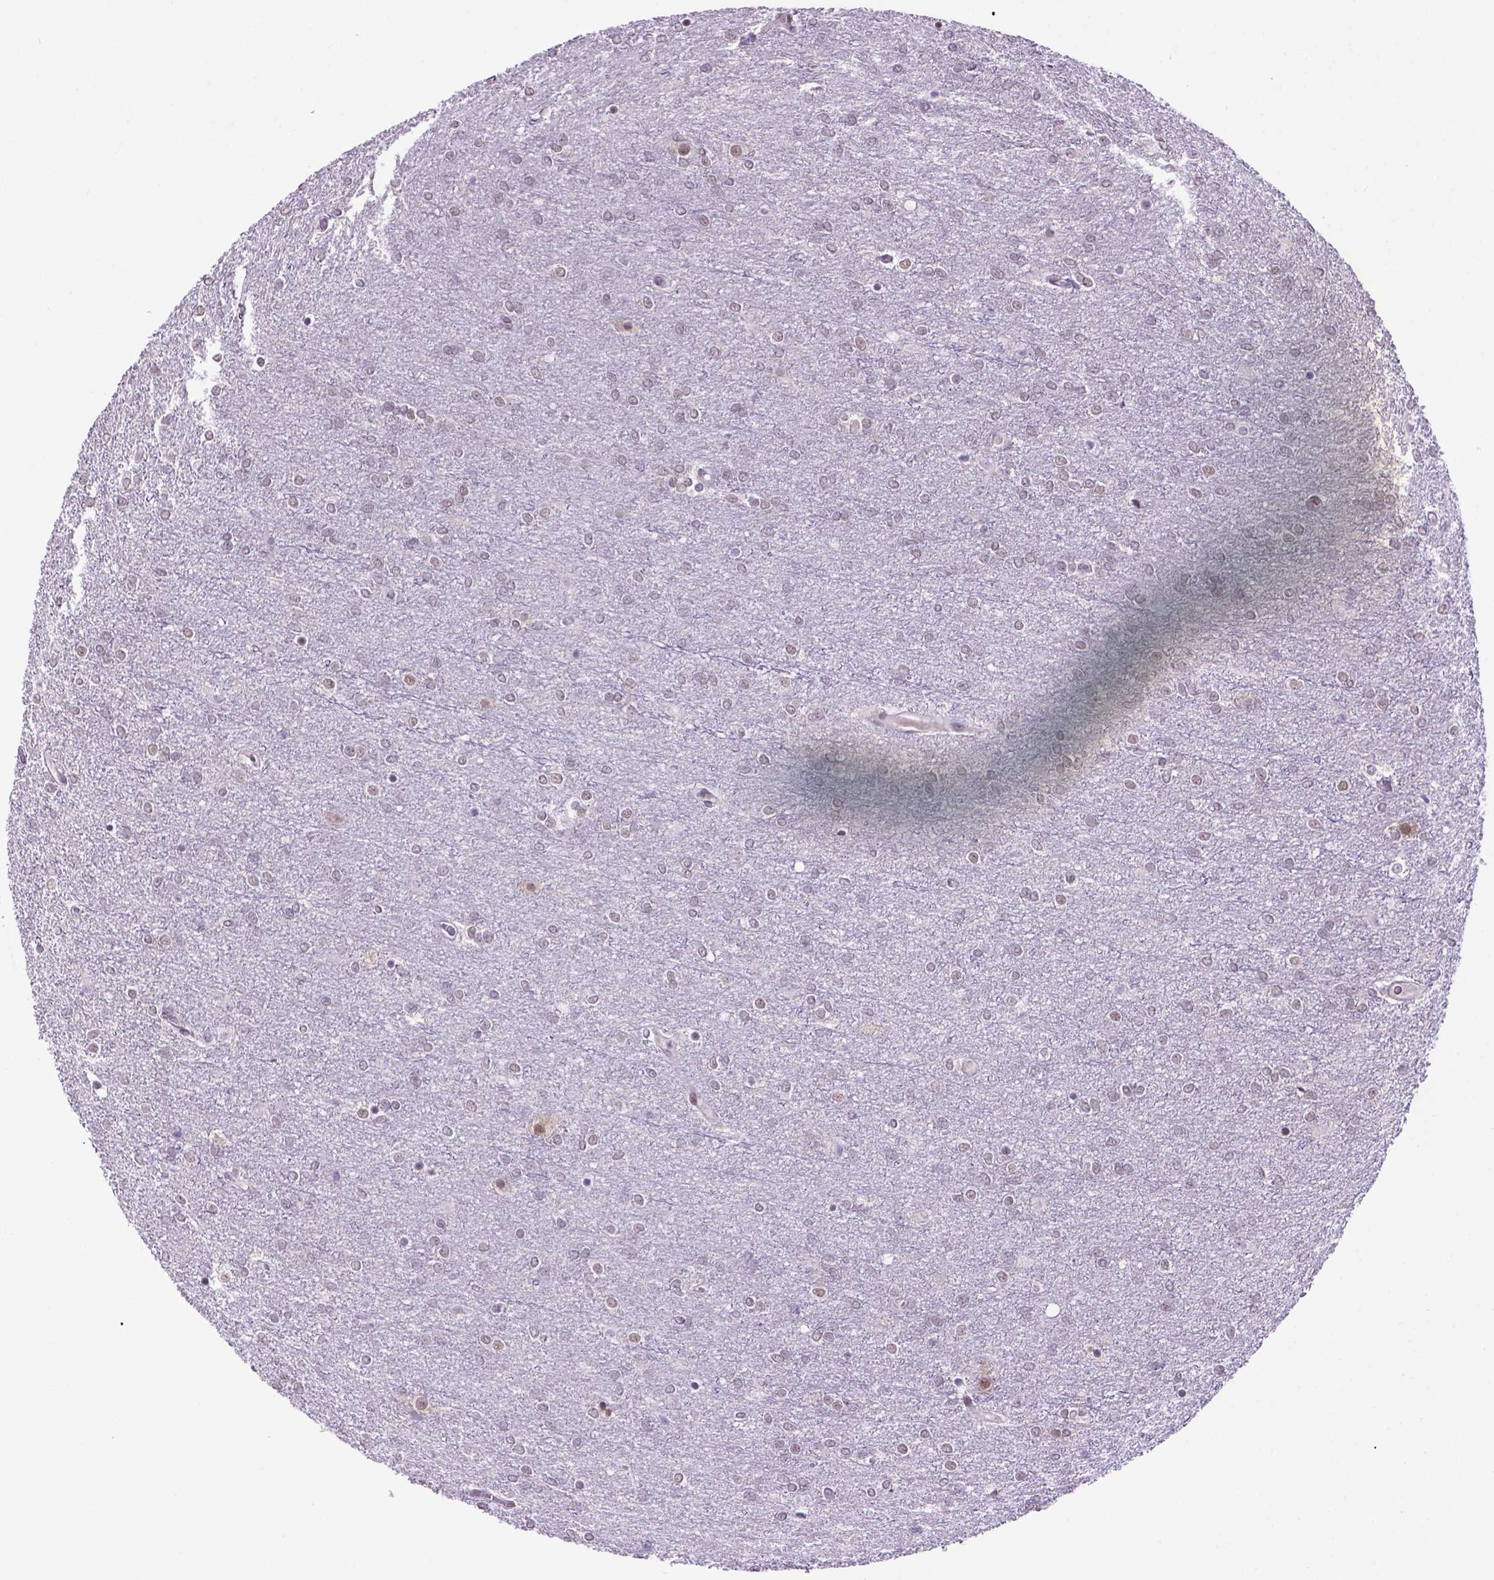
{"staining": {"intensity": "weak", "quantity": "<25%", "location": "nuclear"}, "tissue": "glioma", "cell_type": "Tumor cells", "image_type": "cancer", "snomed": [{"axis": "morphology", "description": "Glioma, malignant, High grade"}, {"axis": "topography", "description": "Brain"}], "caption": "Tumor cells are negative for brown protein staining in glioma. (DAB immunohistochemistry with hematoxylin counter stain).", "gene": "TBPL1", "patient": {"sex": "female", "age": 61}}